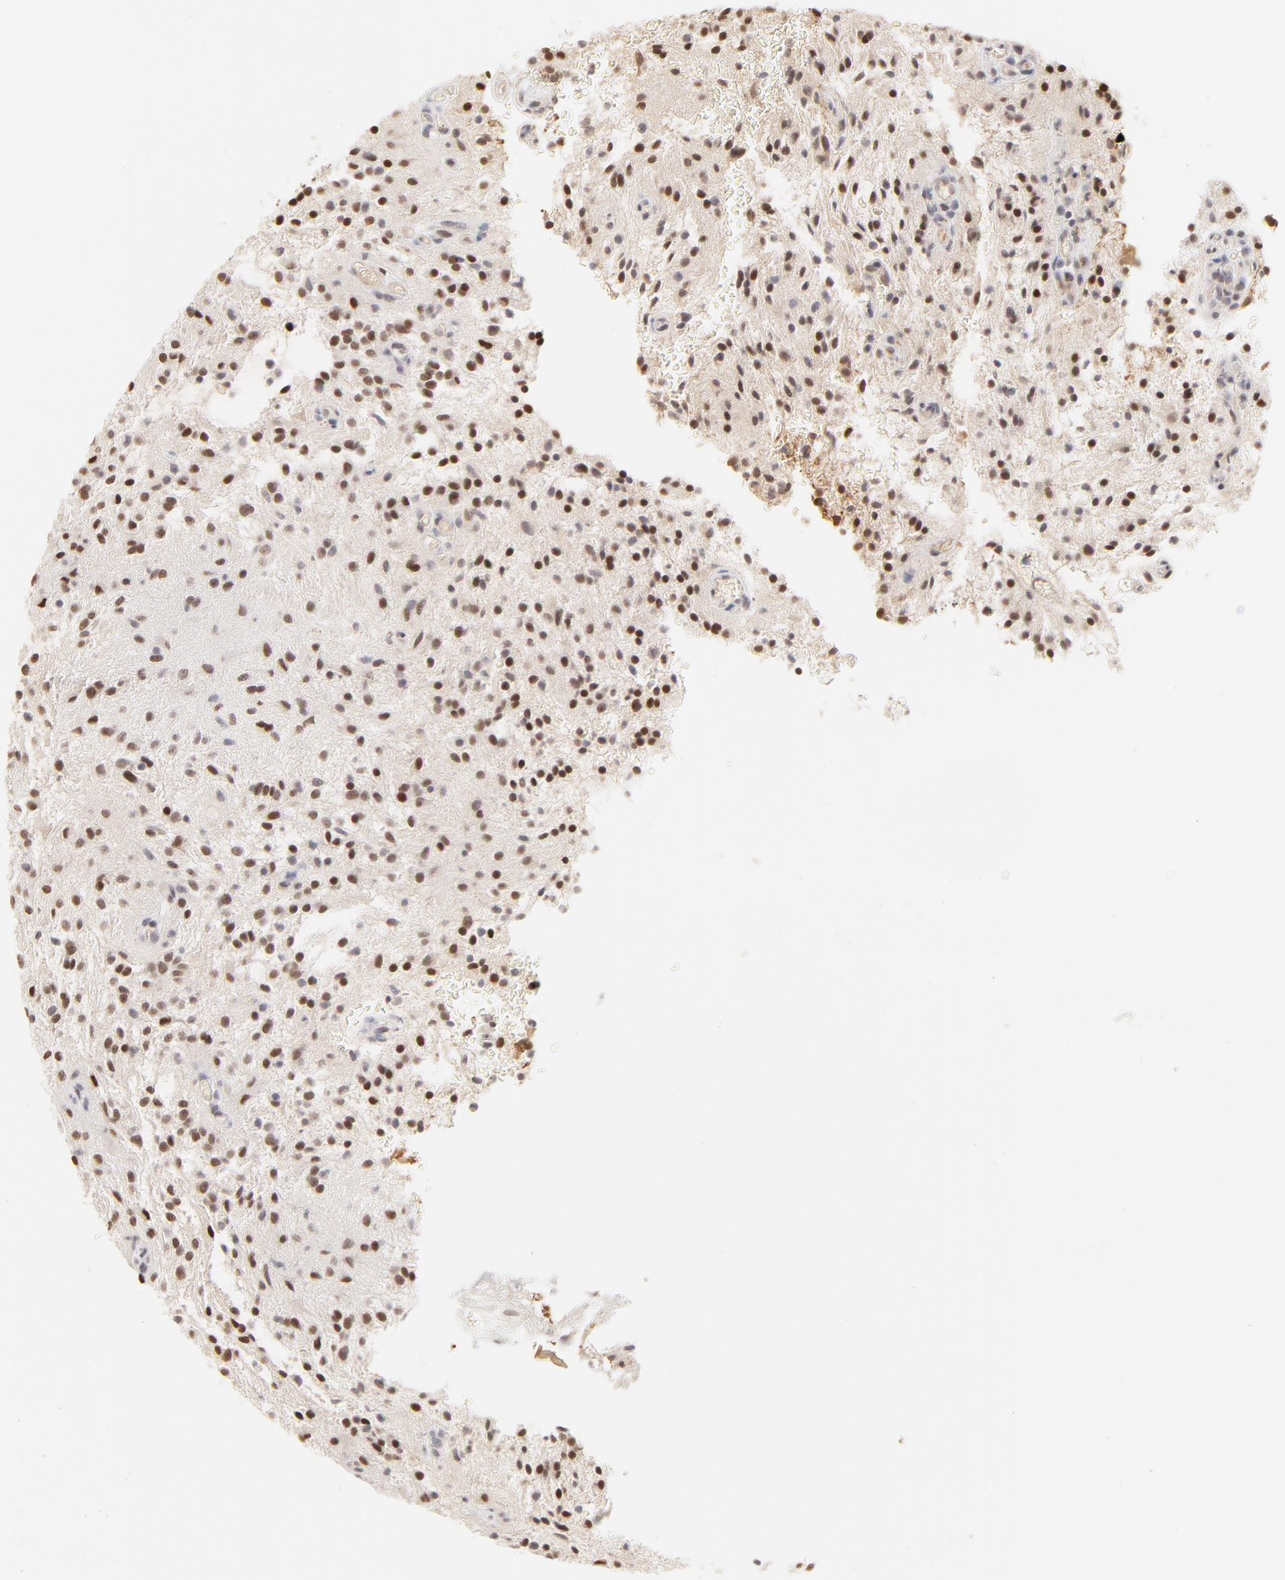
{"staining": {"intensity": "weak", "quantity": "25%-75%", "location": "nuclear"}, "tissue": "glioma", "cell_type": "Tumor cells", "image_type": "cancer", "snomed": [{"axis": "morphology", "description": "Glioma, malignant, NOS"}, {"axis": "topography", "description": "Cerebellum"}], "caption": "A histopathology image of glioma stained for a protein reveals weak nuclear brown staining in tumor cells. (Brightfield microscopy of DAB IHC at high magnification).", "gene": "PBX3", "patient": {"sex": "female", "age": 10}}